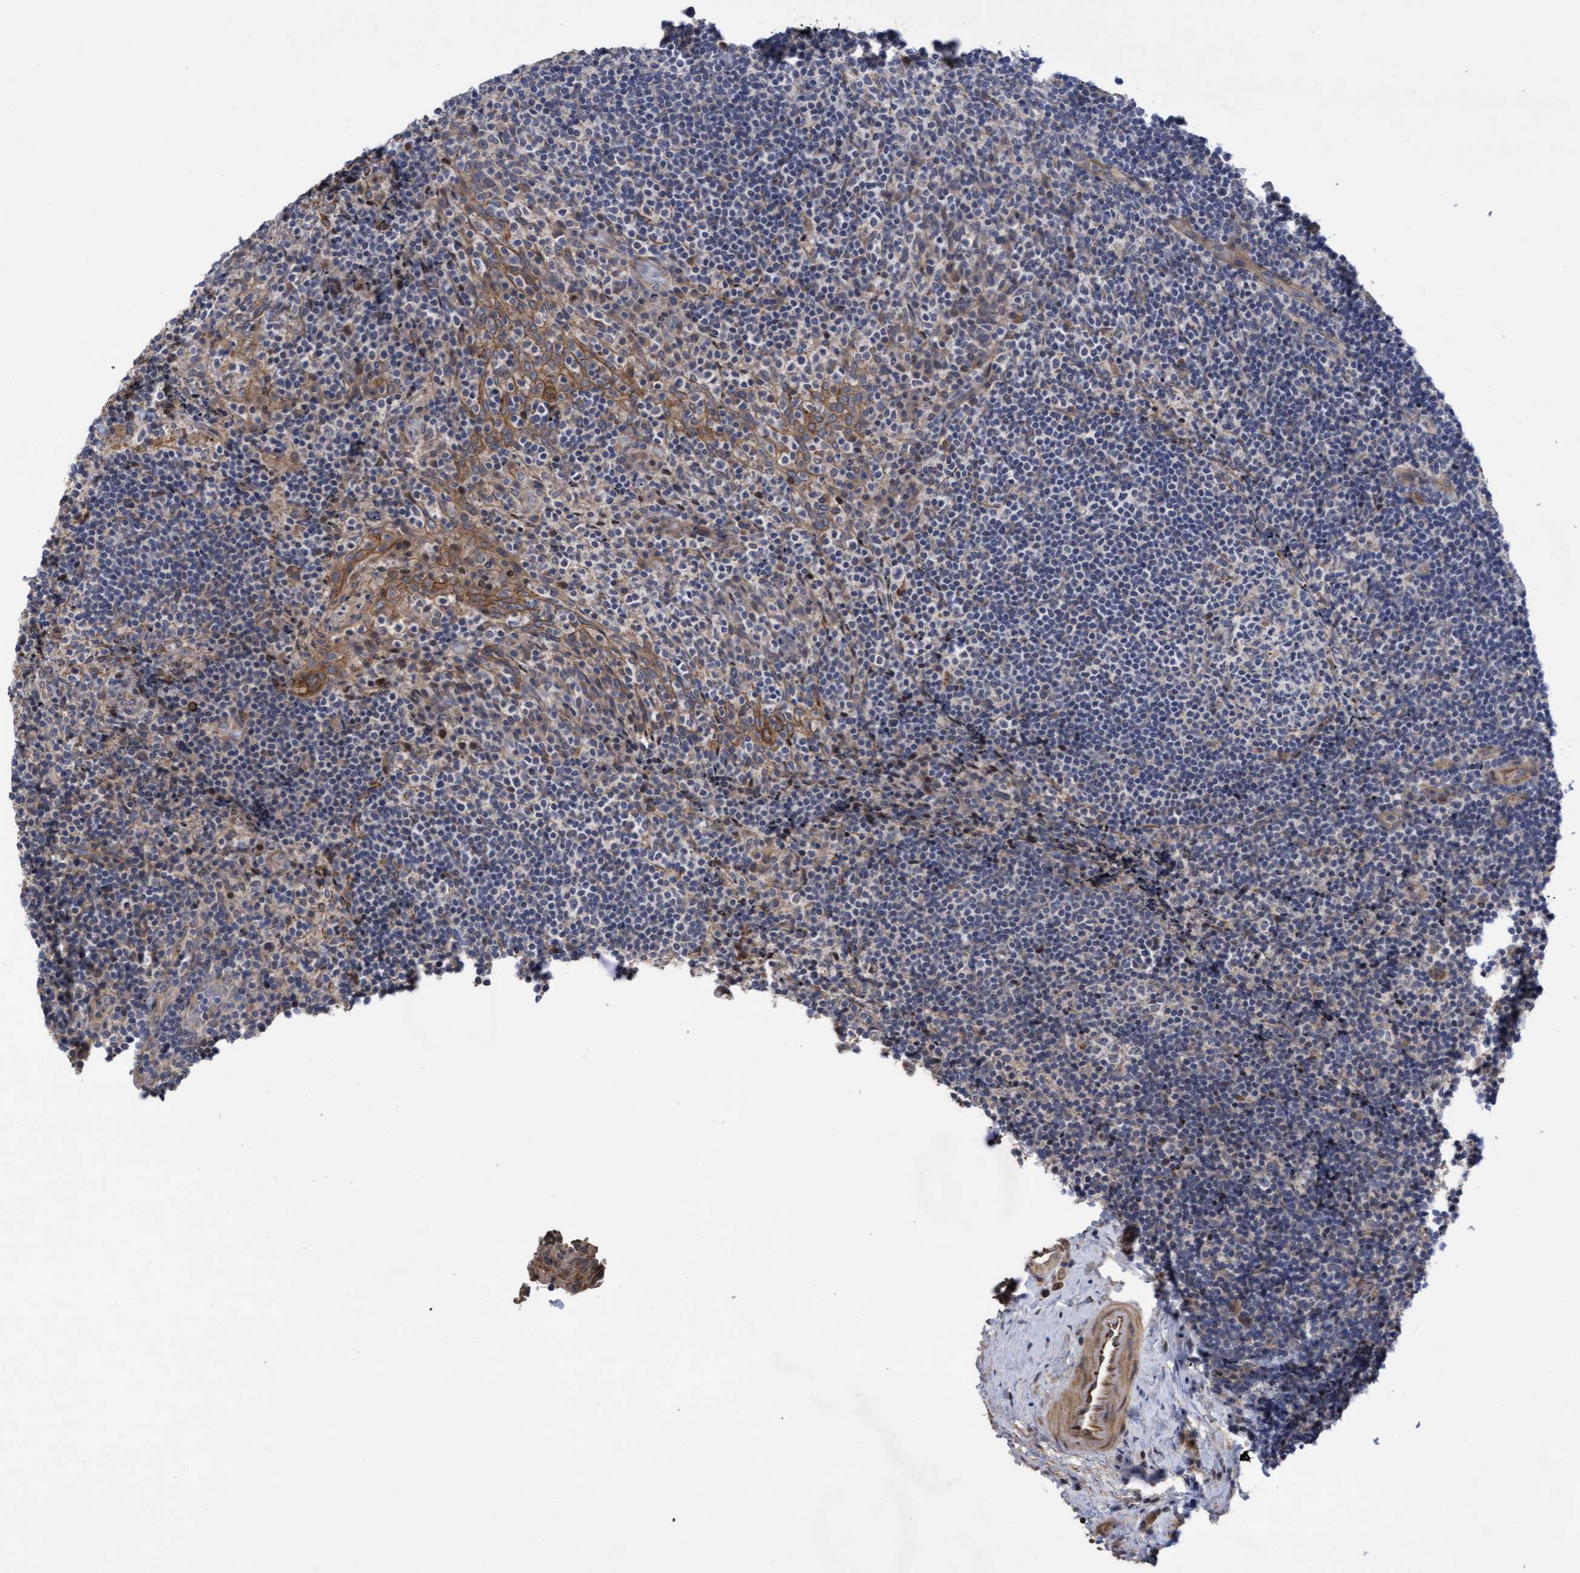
{"staining": {"intensity": "negative", "quantity": "none", "location": "none"}, "tissue": "lymphoma", "cell_type": "Tumor cells", "image_type": "cancer", "snomed": [{"axis": "morphology", "description": "Malignant lymphoma, non-Hodgkin's type, High grade"}, {"axis": "topography", "description": "Tonsil"}], "caption": "An immunohistochemistry micrograph of malignant lymphoma, non-Hodgkin's type (high-grade) is shown. There is no staining in tumor cells of malignant lymphoma, non-Hodgkin's type (high-grade). (DAB (3,3'-diaminobenzidine) immunohistochemistry, high magnification).", "gene": "COBL", "patient": {"sex": "female", "age": 36}}